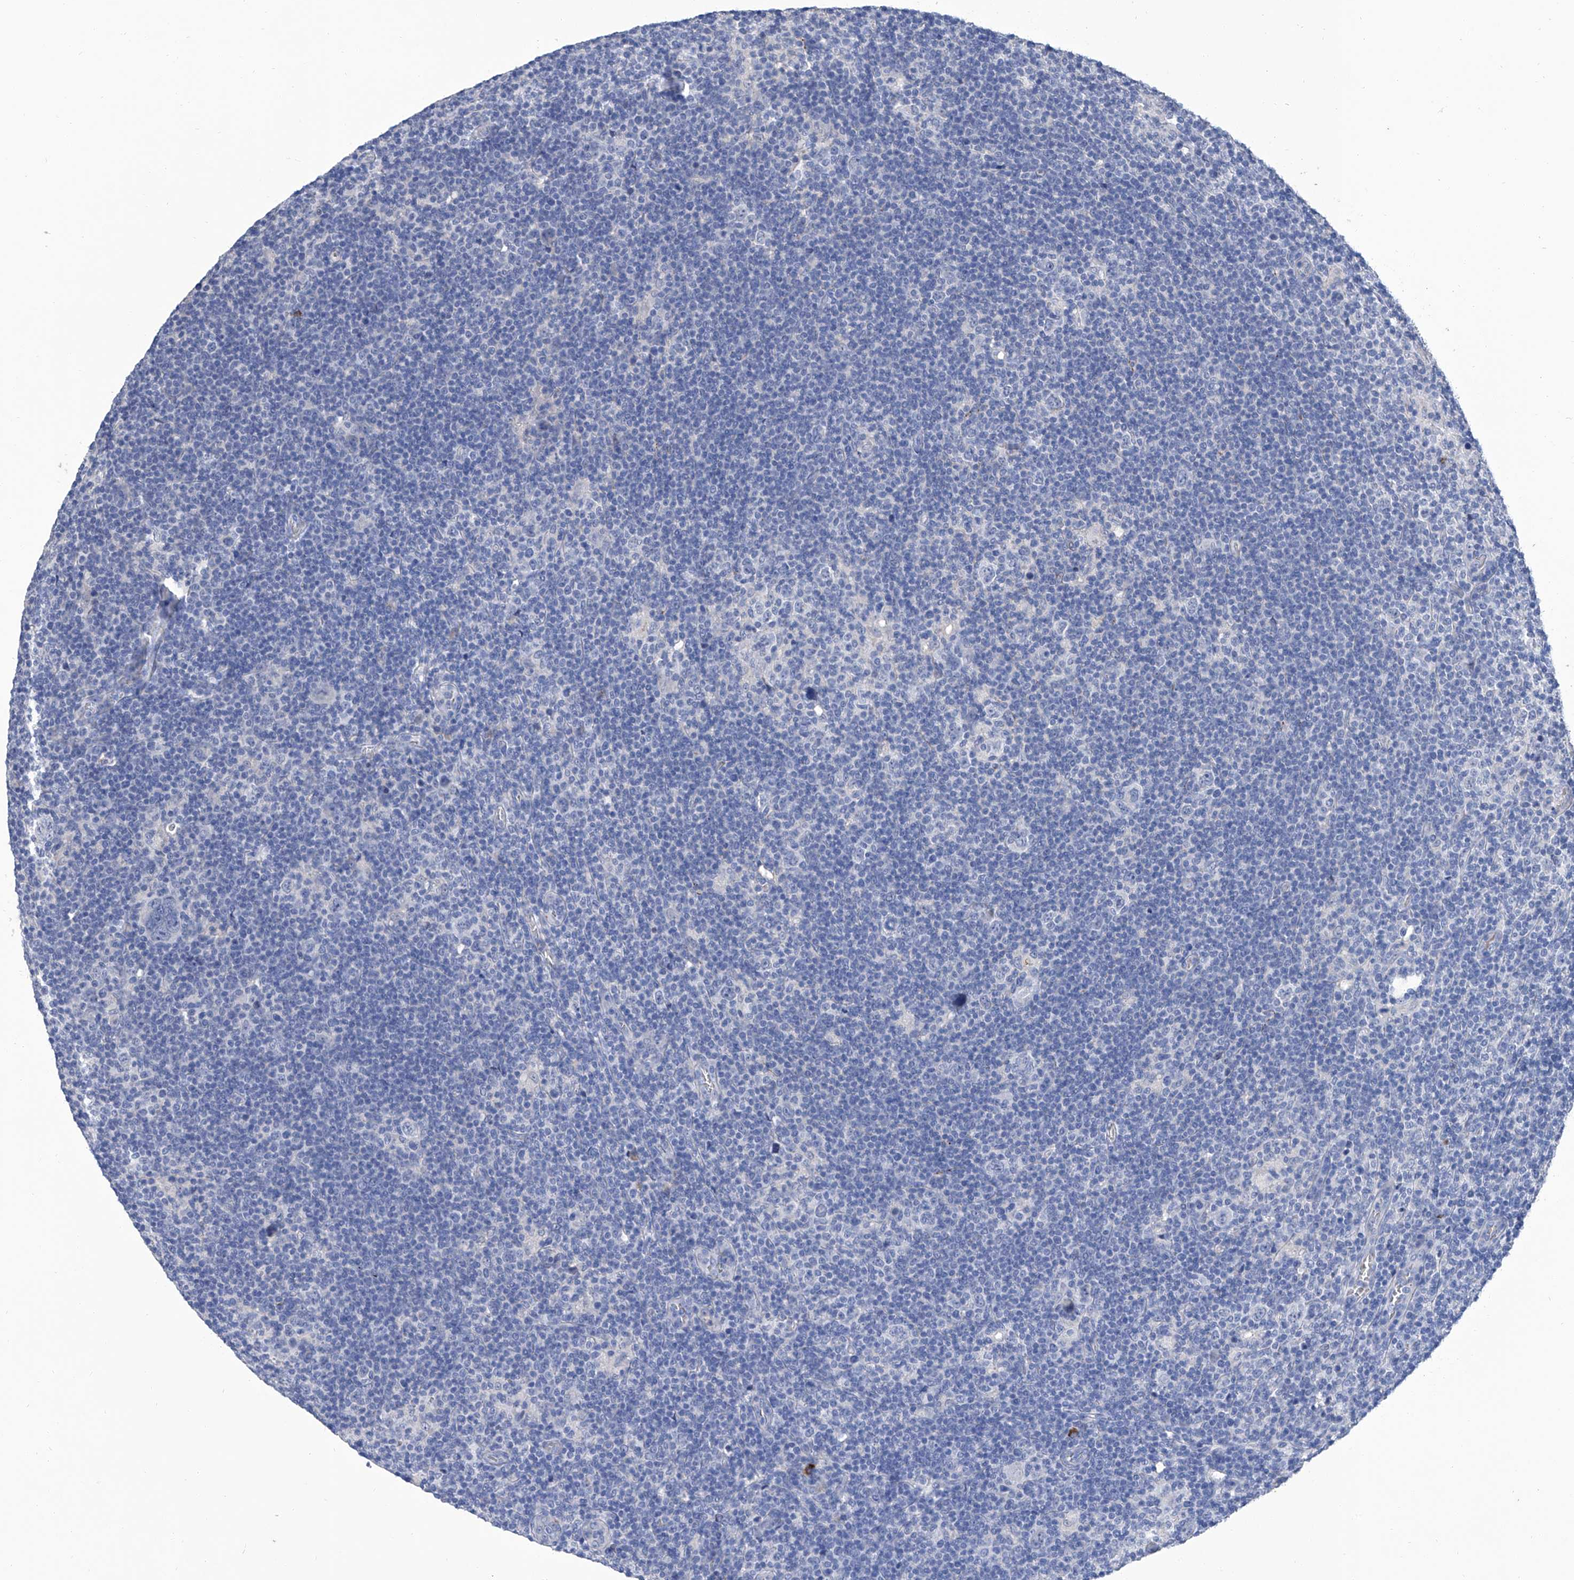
{"staining": {"intensity": "negative", "quantity": "none", "location": "none"}, "tissue": "lymphoma", "cell_type": "Tumor cells", "image_type": "cancer", "snomed": [{"axis": "morphology", "description": "Hodgkin's disease, NOS"}, {"axis": "topography", "description": "Lymph node"}], "caption": "An image of lymphoma stained for a protein exhibits no brown staining in tumor cells.", "gene": "GPT", "patient": {"sex": "female", "age": 57}}